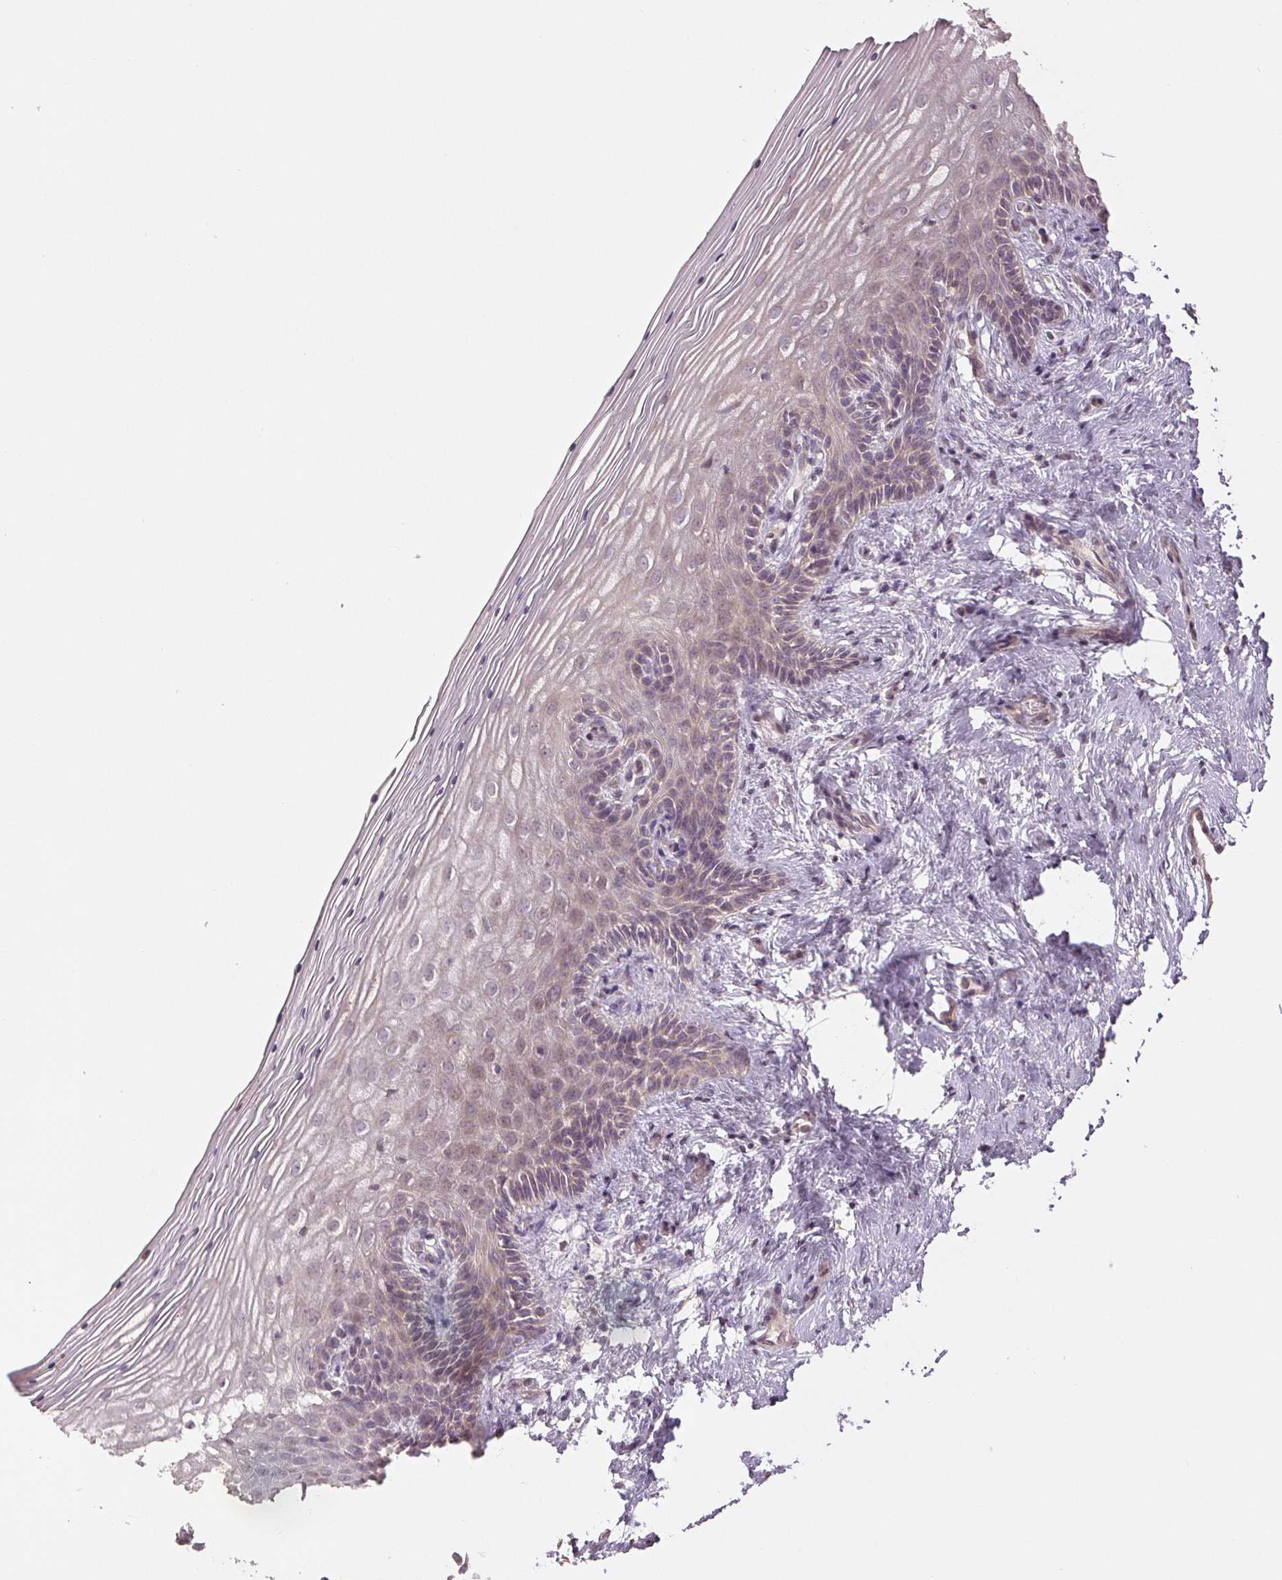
{"staining": {"intensity": "weak", "quantity": "<25%", "location": "nuclear"}, "tissue": "vagina", "cell_type": "Squamous epithelial cells", "image_type": "normal", "snomed": [{"axis": "morphology", "description": "Normal tissue, NOS"}, {"axis": "topography", "description": "Vagina"}], "caption": "A high-resolution image shows immunohistochemistry (IHC) staining of benign vagina, which displays no significant staining in squamous epithelial cells.", "gene": "COX14", "patient": {"sex": "female", "age": 45}}